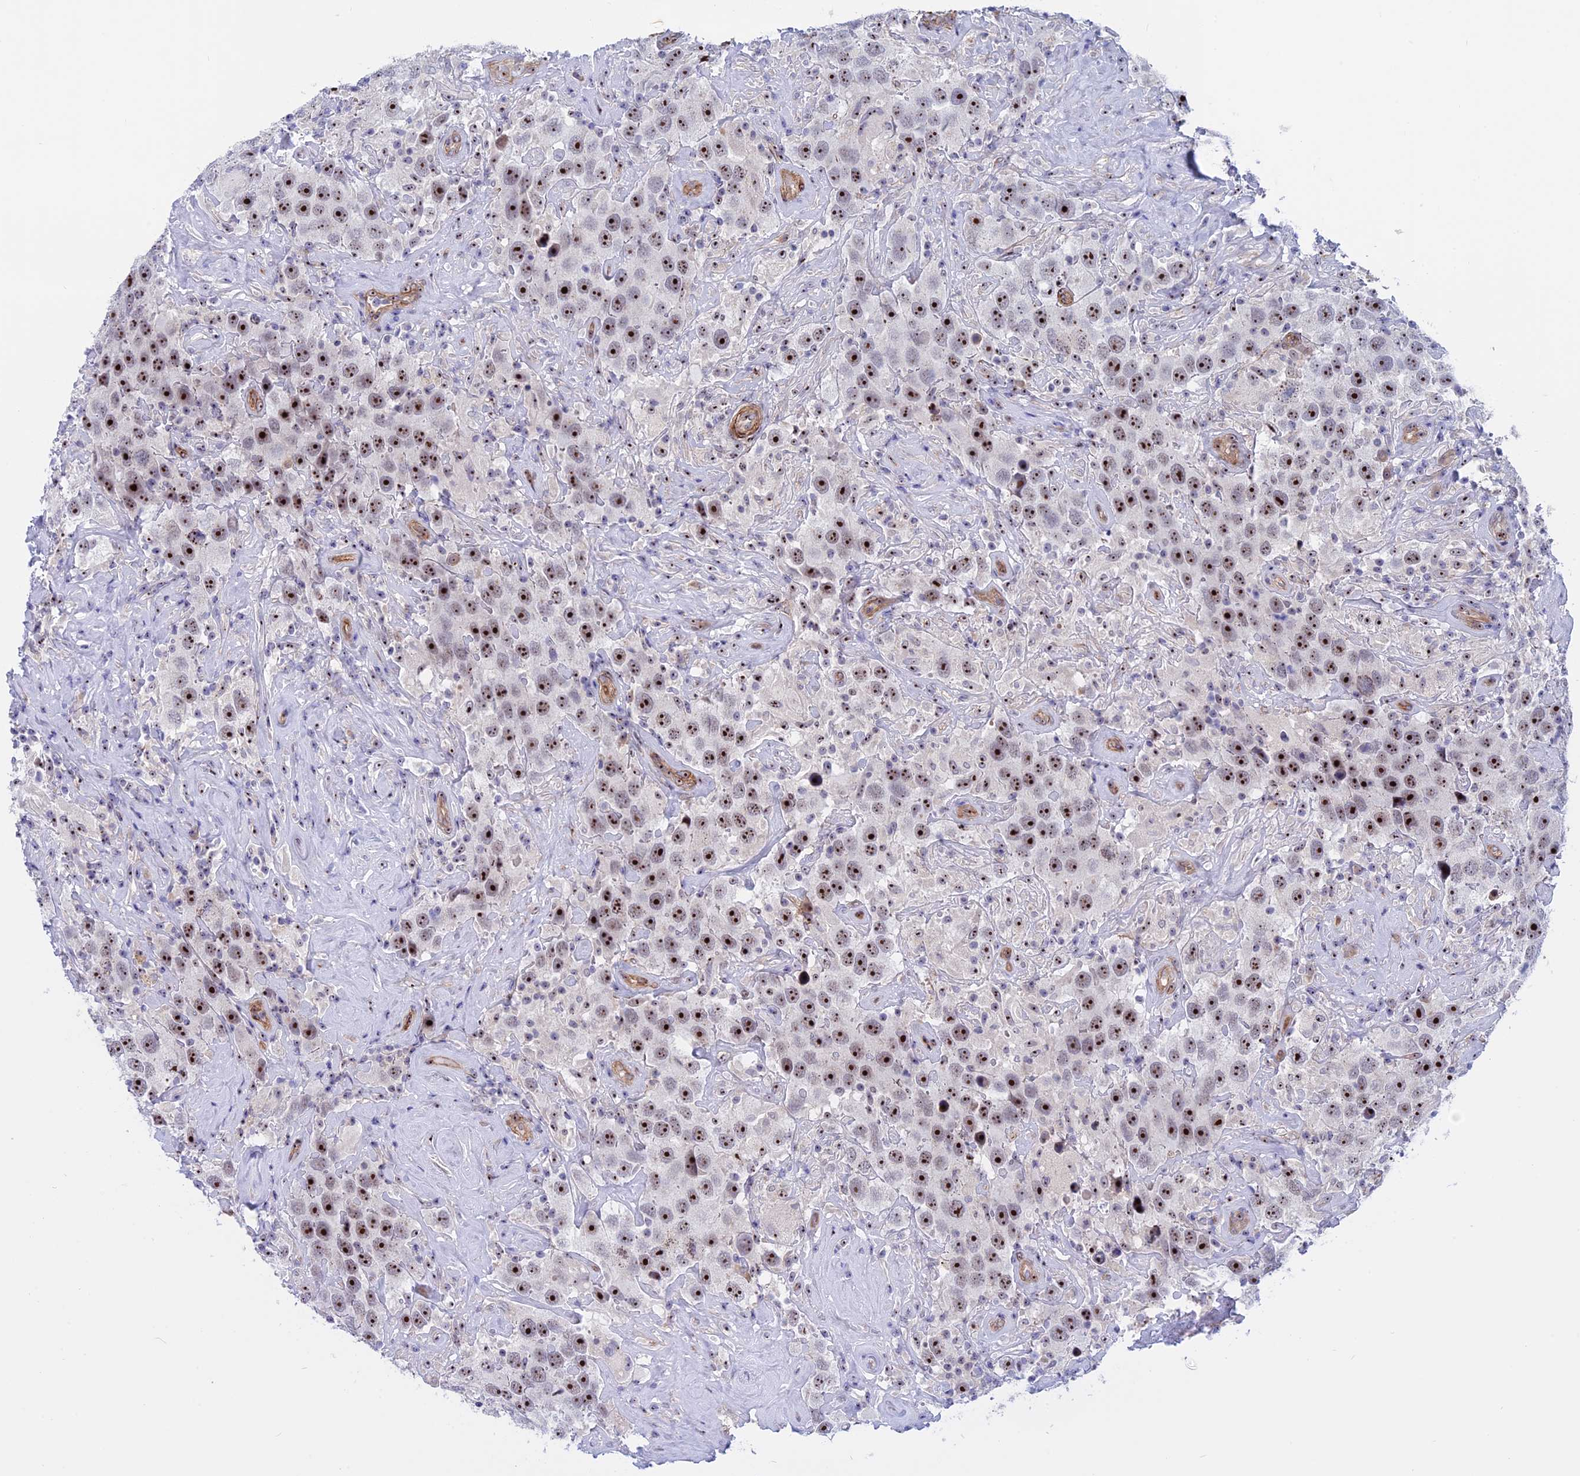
{"staining": {"intensity": "strong", "quantity": ">75%", "location": "nuclear"}, "tissue": "testis cancer", "cell_type": "Tumor cells", "image_type": "cancer", "snomed": [{"axis": "morphology", "description": "Seminoma, NOS"}, {"axis": "topography", "description": "Testis"}], "caption": "About >75% of tumor cells in human testis cancer display strong nuclear protein positivity as visualized by brown immunohistochemical staining.", "gene": "DBNDD1", "patient": {"sex": "male", "age": 49}}